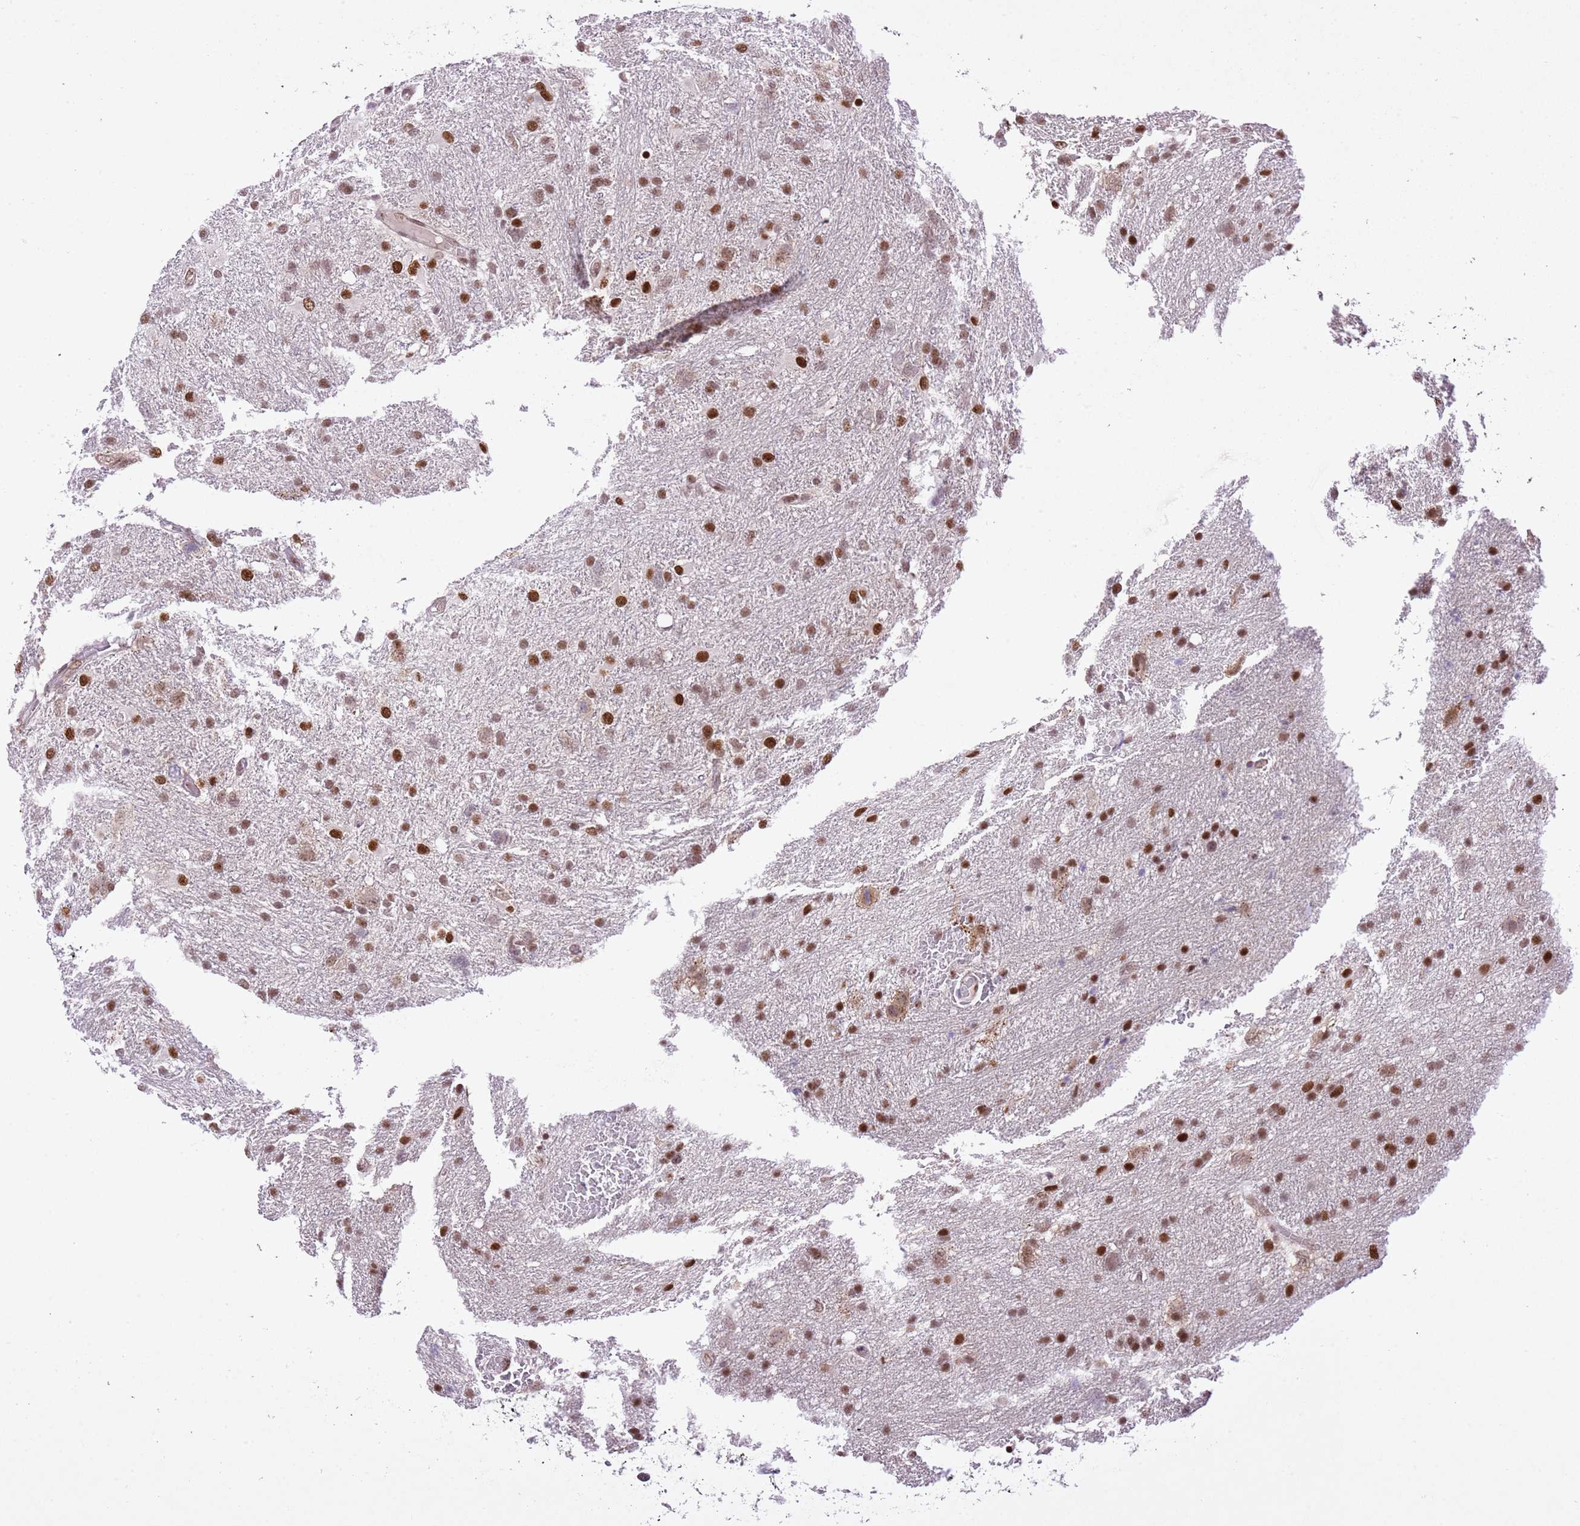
{"staining": {"intensity": "moderate", "quantity": ">75%", "location": "nuclear"}, "tissue": "glioma", "cell_type": "Tumor cells", "image_type": "cancer", "snomed": [{"axis": "morphology", "description": "Glioma, malignant, High grade"}, {"axis": "topography", "description": "Brain"}], "caption": "IHC (DAB (3,3'-diaminobenzidine)) staining of human high-grade glioma (malignant) demonstrates moderate nuclear protein staining in about >75% of tumor cells.", "gene": "NACC2", "patient": {"sex": "male", "age": 61}}